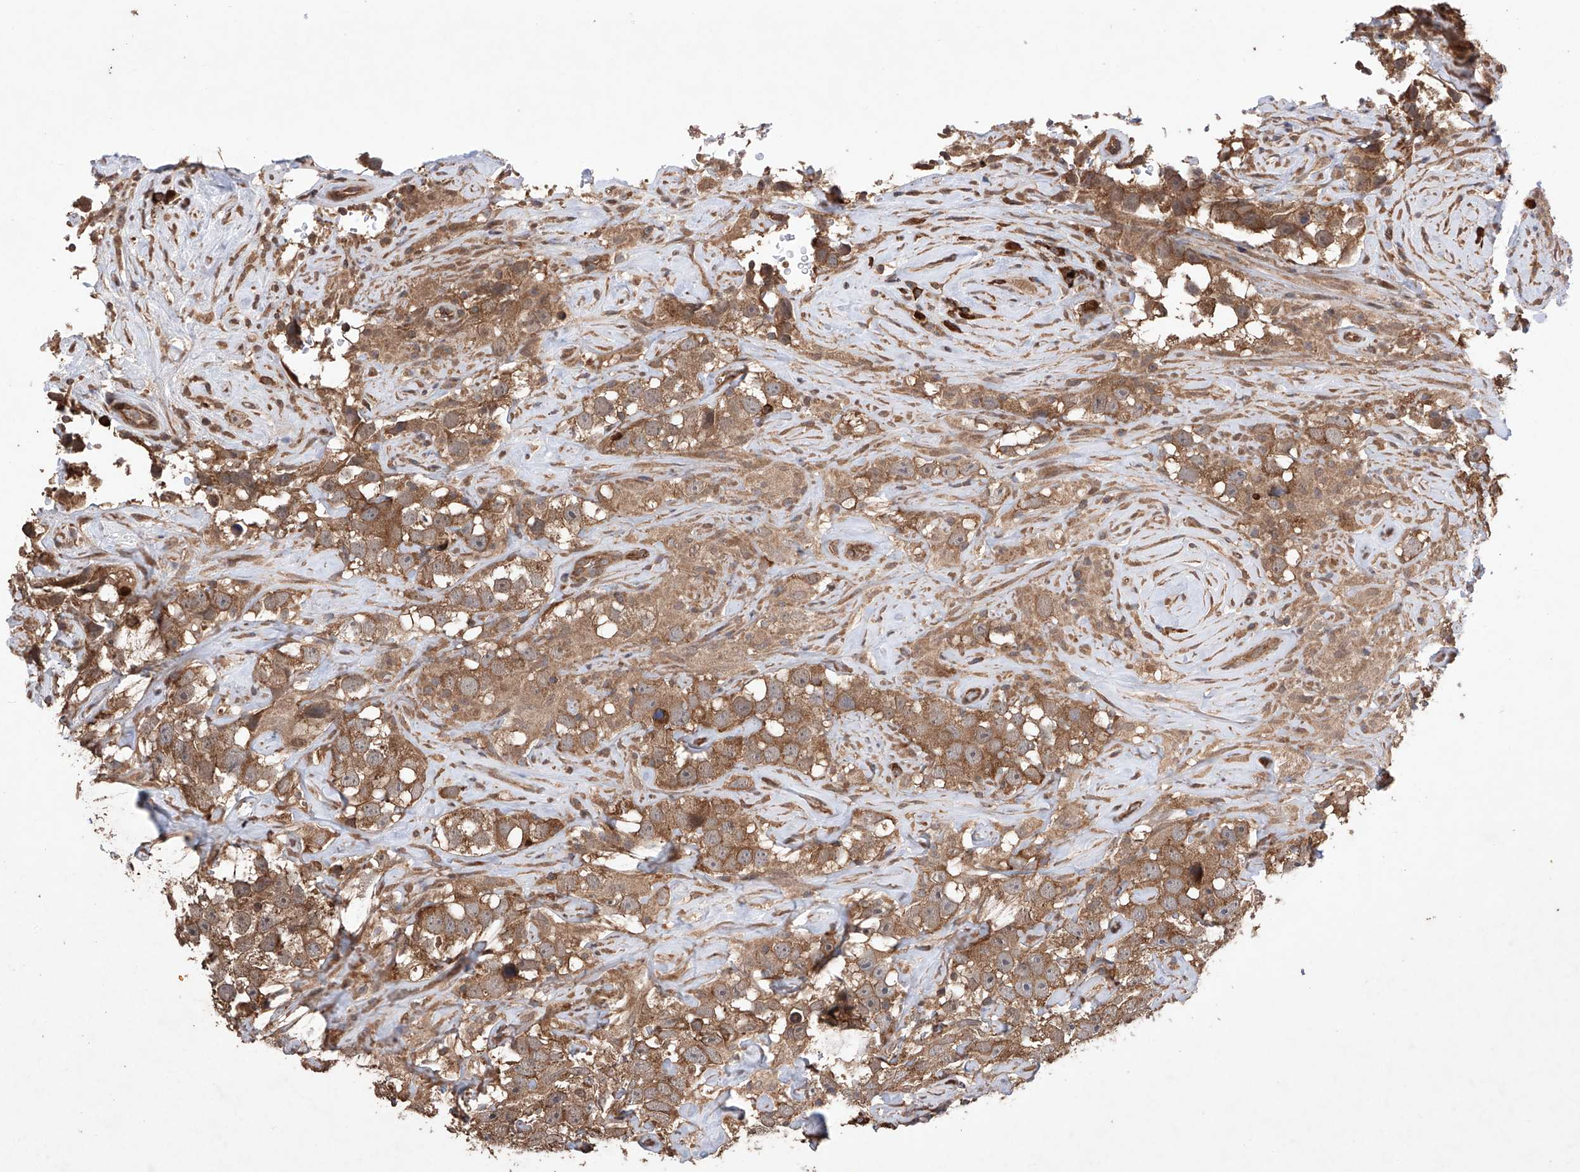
{"staining": {"intensity": "moderate", "quantity": ">75%", "location": "cytoplasmic/membranous"}, "tissue": "testis cancer", "cell_type": "Tumor cells", "image_type": "cancer", "snomed": [{"axis": "morphology", "description": "Seminoma, NOS"}, {"axis": "topography", "description": "Testis"}], "caption": "Tumor cells reveal medium levels of moderate cytoplasmic/membranous positivity in about >75% of cells in human testis cancer.", "gene": "LURAP1", "patient": {"sex": "male", "age": 49}}